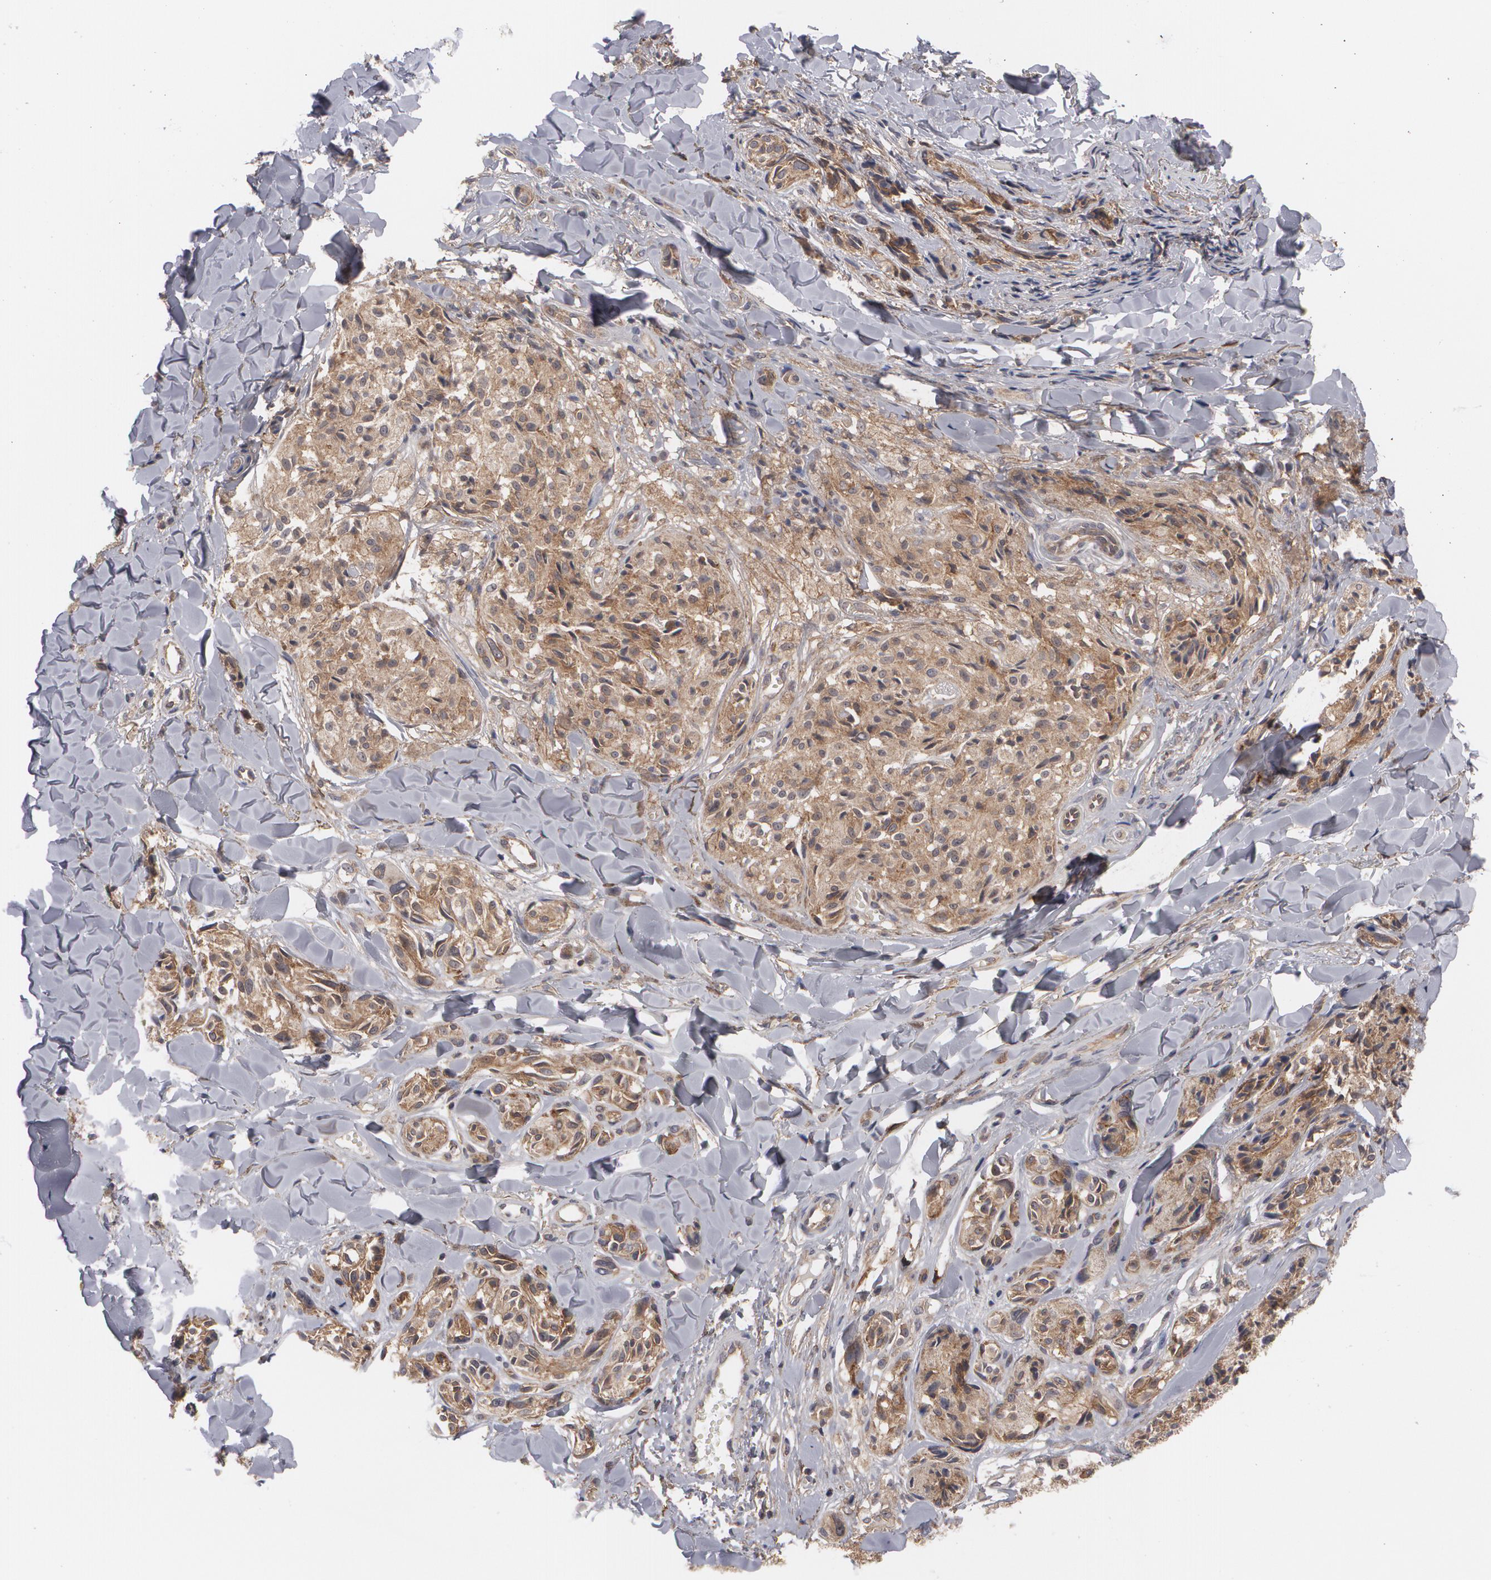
{"staining": {"intensity": "moderate", "quantity": ">75%", "location": "cytoplasmic/membranous"}, "tissue": "melanoma", "cell_type": "Tumor cells", "image_type": "cancer", "snomed": [{"axis": "morphology", "description": "Malignant melanoma, Metastatic site"}, {"axis": "topography", "description": "Skin"}], "caption": "Malignant melanoma (metastatic site) was stained to show a protein in brown. There is medium levels of moderate cytoplasmic/membranous positivity in about >75% of tumor cells.", "gene": "BMP6", "patient": {"sex": "female", "age": 66}}